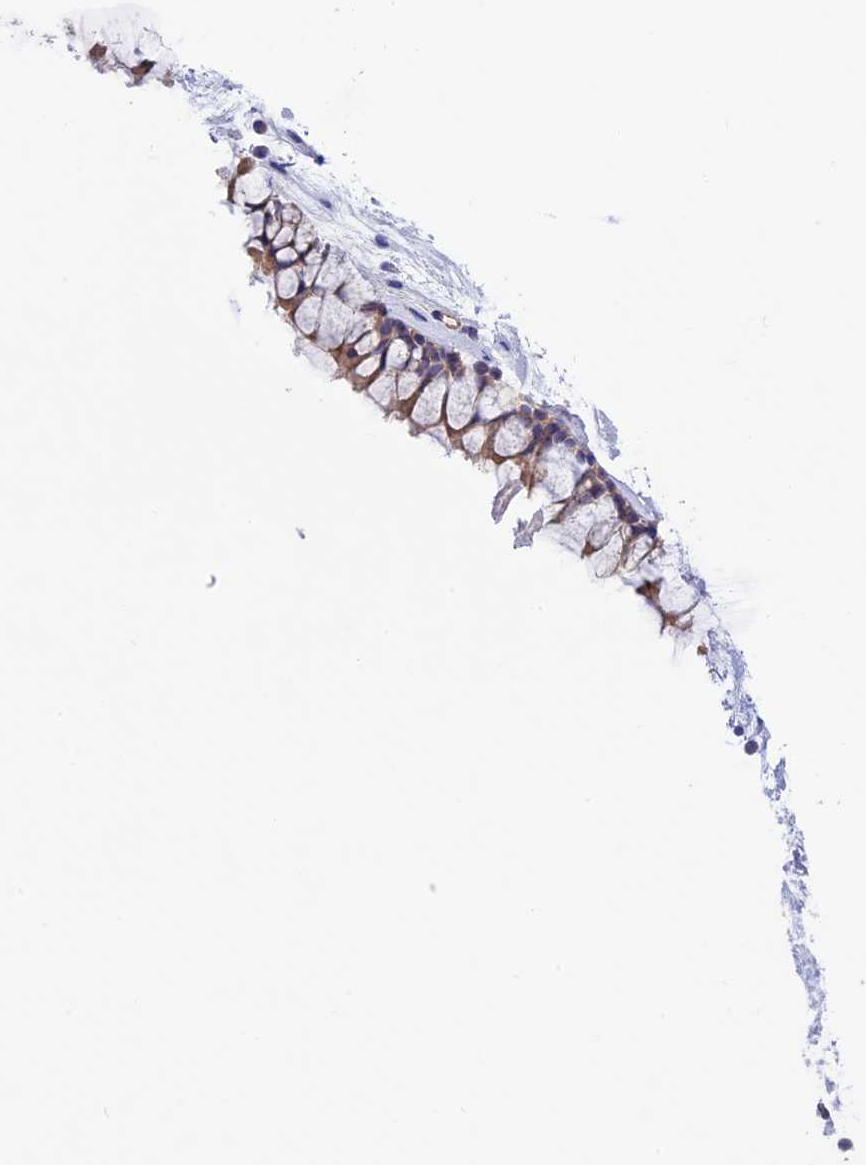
{"staining": {"intensity": "moderate", "quantity": ">75%", "location": "cytoplasmic/membranous"}, "tissue": "nasopharynx", "cell_type": "Respiratory epithelial cells", "image_type": "normal", "snomed": [{"axis": "morphology", "description": "Normal tissue, NOS"}, {"axis": "morphology", "description": "Inflammation, NOS"}, {"axis": "morphology", "description": "Malignant melanoma, Metastatic site"}, {"axis": "topography", "description": "Nasopharynx"}], "caption": "Immunohistochemistry (IHC) image of normal human nasopharynx stained for a protein (brown), which displays medium levels of moderate cytoplasmic/membranous staining in approximately >75% of respiratory epithelial cells.", "gene": "ETFDH", "patient": {"sex": "male", "age": 70}}